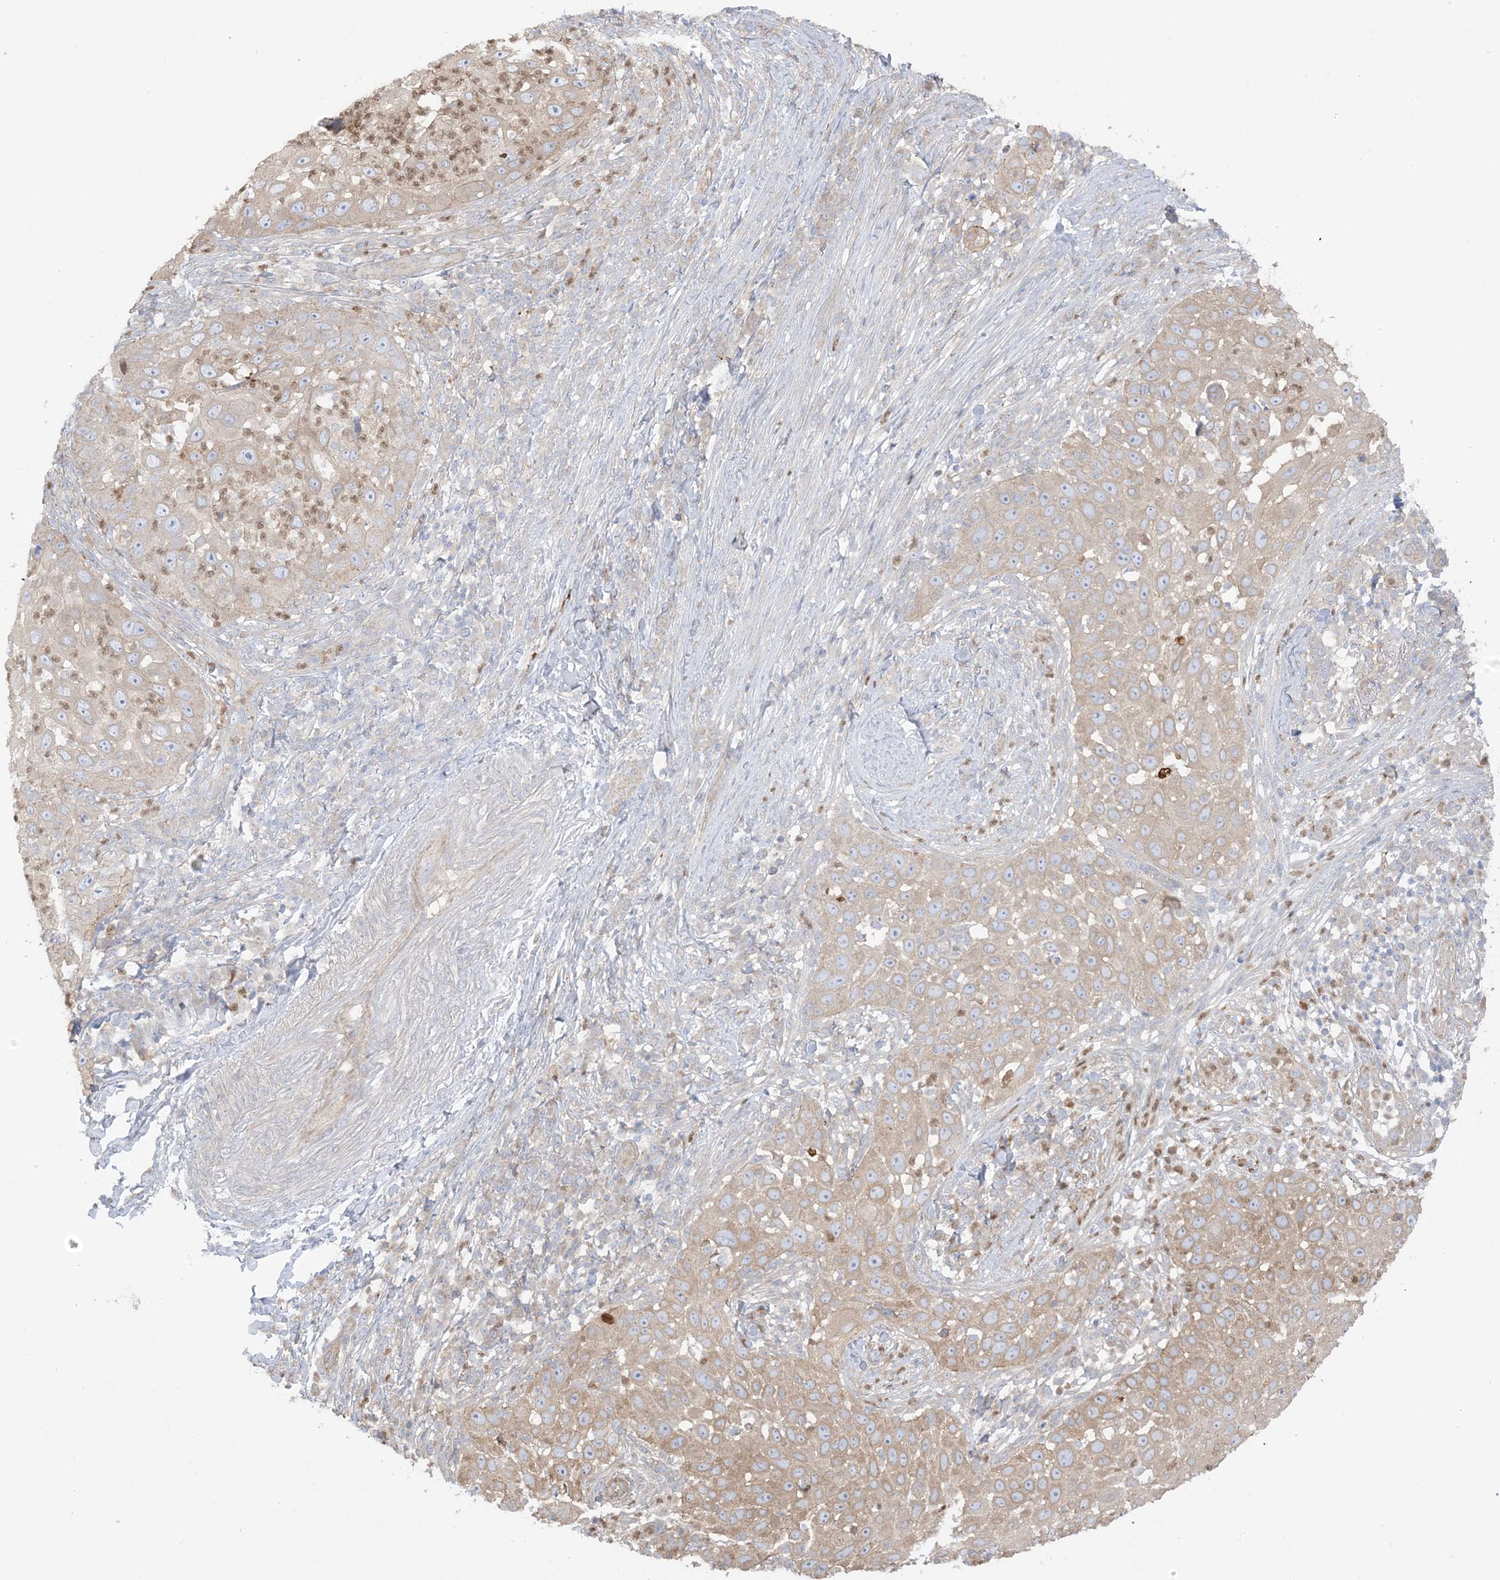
{"staining": {"intensity": "weak", "quantity": "<25%", "location": "cytoplasmic/membranous"}, "tissue": "skin cancer", "cell_type": "Tumor cells", "image_type": "cancer", "snomed": [{"axis": "morphology", "description": "Squamous cell carcinoma, NOS"}, {"axis": "topography", "description": "Skin"}], "caption": "IHC of human squamous cell carcinoma (skin) displays no expression in tumor cells. The staining was performed using DAB (3,3'-diaminobenzidine) to visualize the protein expression in brown, while the nuclei were stained in blue with hematoxylin (Magnification: 20x).", "gene": "ICMT", "patient": {"sex": "female", "age": 44}}